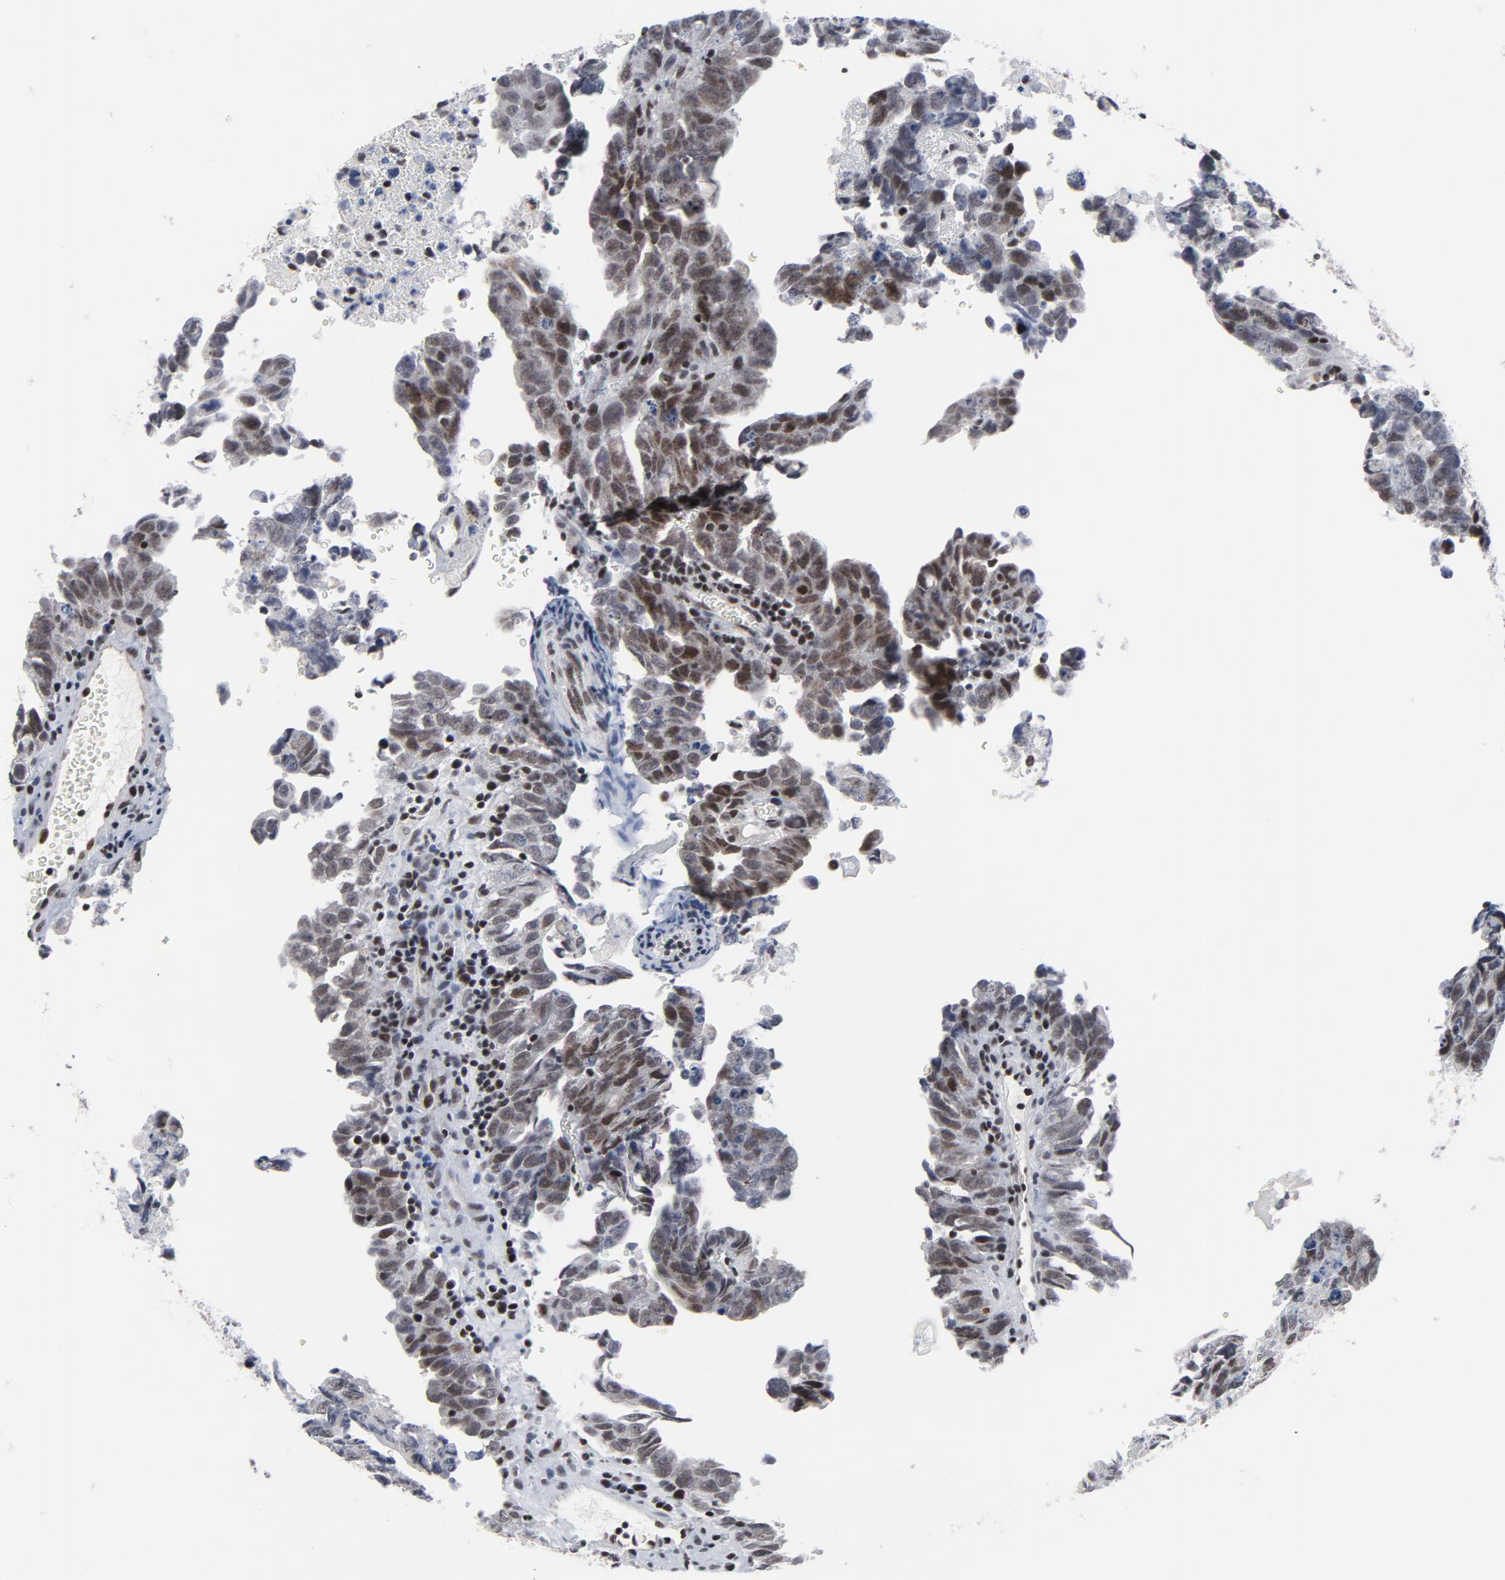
{"staining": {"intensity": "moderate", "quantity": ">75%", "location": "nuclear"}, "tissue": "testis cancer", "cell_type": "Tumor cells", "image_type": "cancer", "snomed": [{"axis": "morphology", "description": "Carcinoma, Embryonal, NOS"}, {"axis": "topography", "description": "Testis"}], "caption": "The image exhibits a brown stain indicating the presence of a protein in the nuclear of tumor cells in testis cancer. (IHC, brightfield microscopy, high magnification).", "gene": "GABPA", "patient": {"sex": "male", "age": 28}}